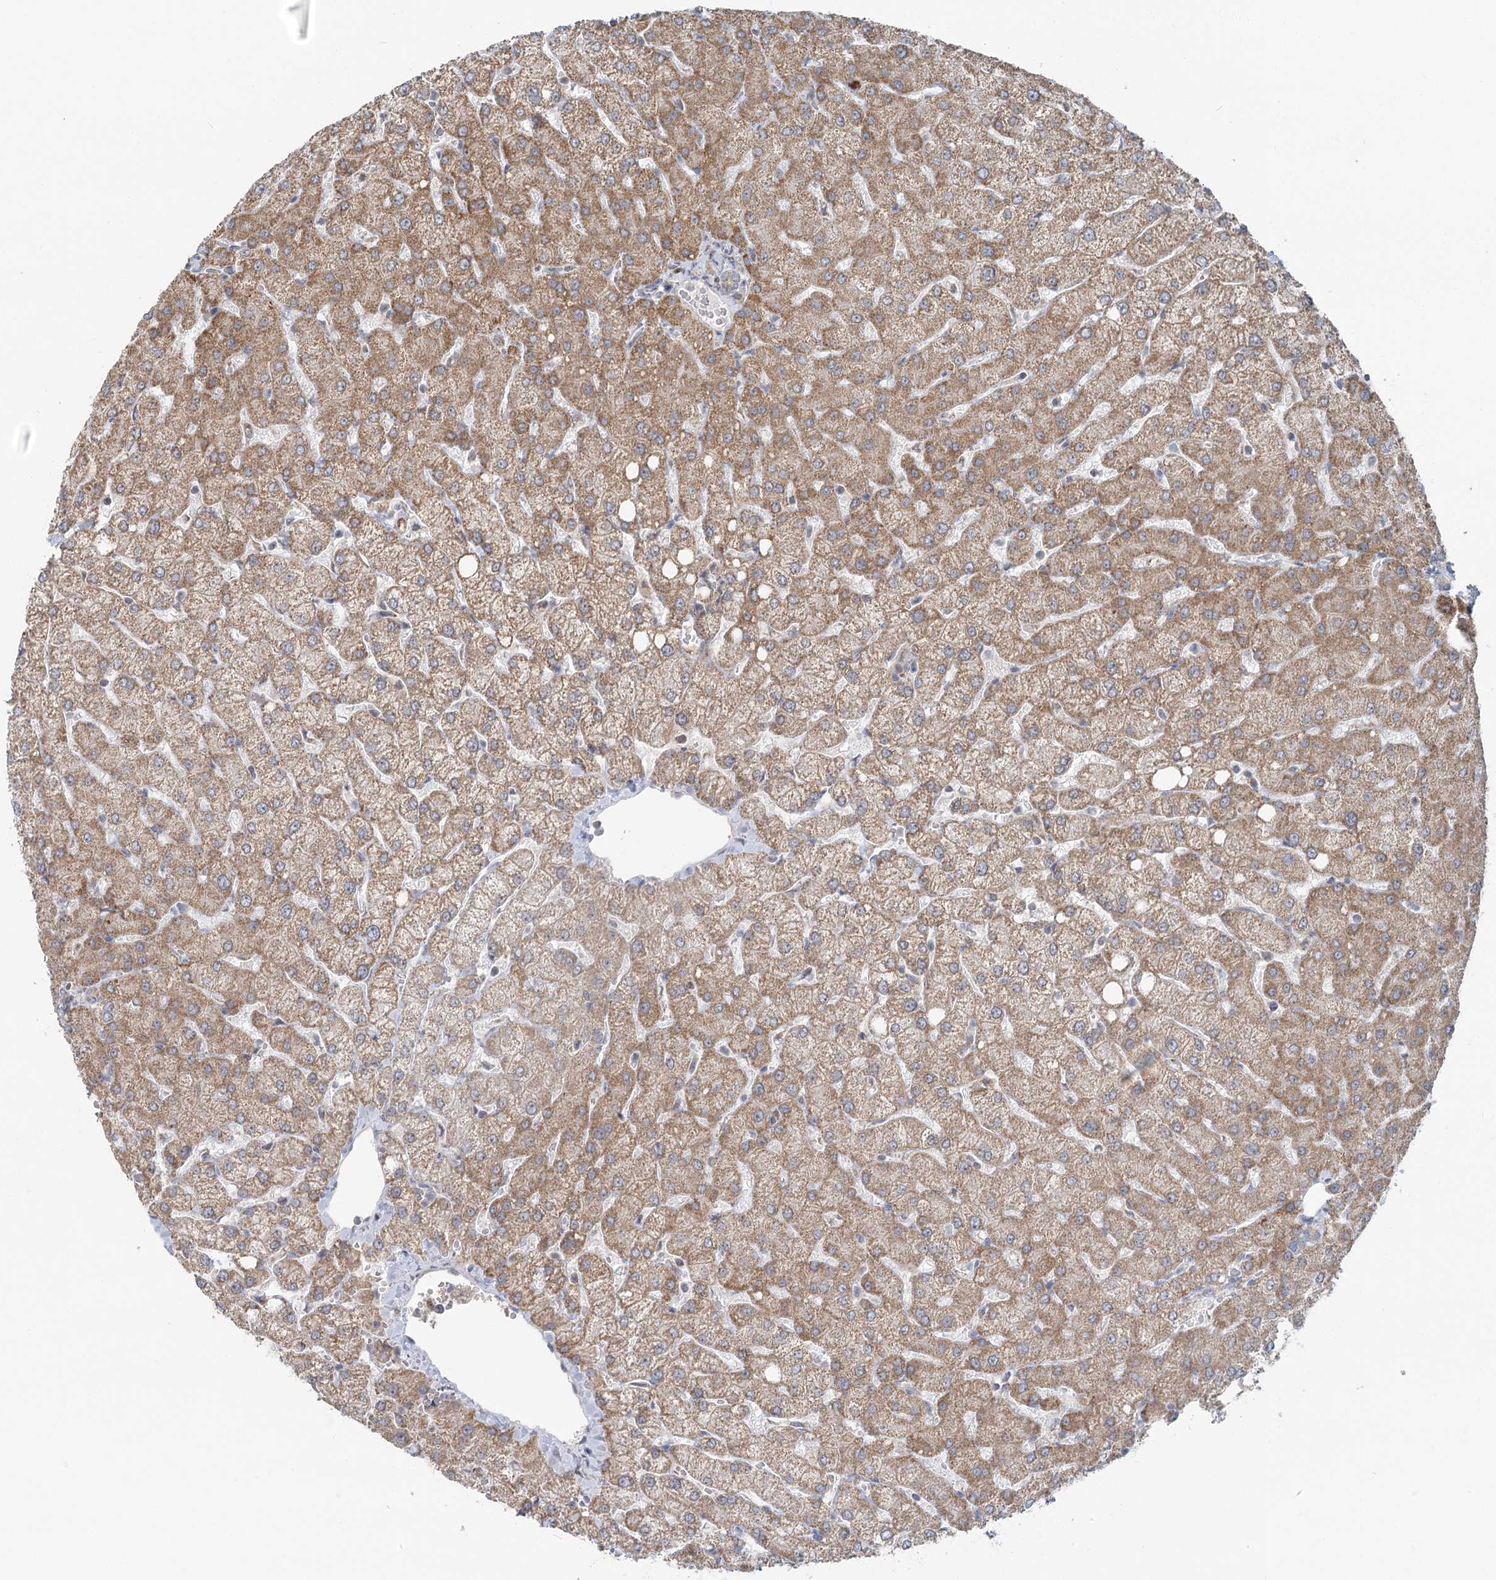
{"staining": {"intensity": "negative", "quantity": "none", "location": "none"}, "tissue": "liver", "cell_type": "Cholangiocytes", "image_type": "normal", "snomed": [{"axis": "morphology", "description": "Normal tissue, NOS"}, {"axis": "topography", "description": "Liver"}], "caption": "High power microscopy photomicrograph of an immunohistochemistry (IHC) photomicrograph of normal liver, revealing no significant staining in cholangiocytes.", "gene": "RNF150", "patient": {"sex": "female", "age": 54}}